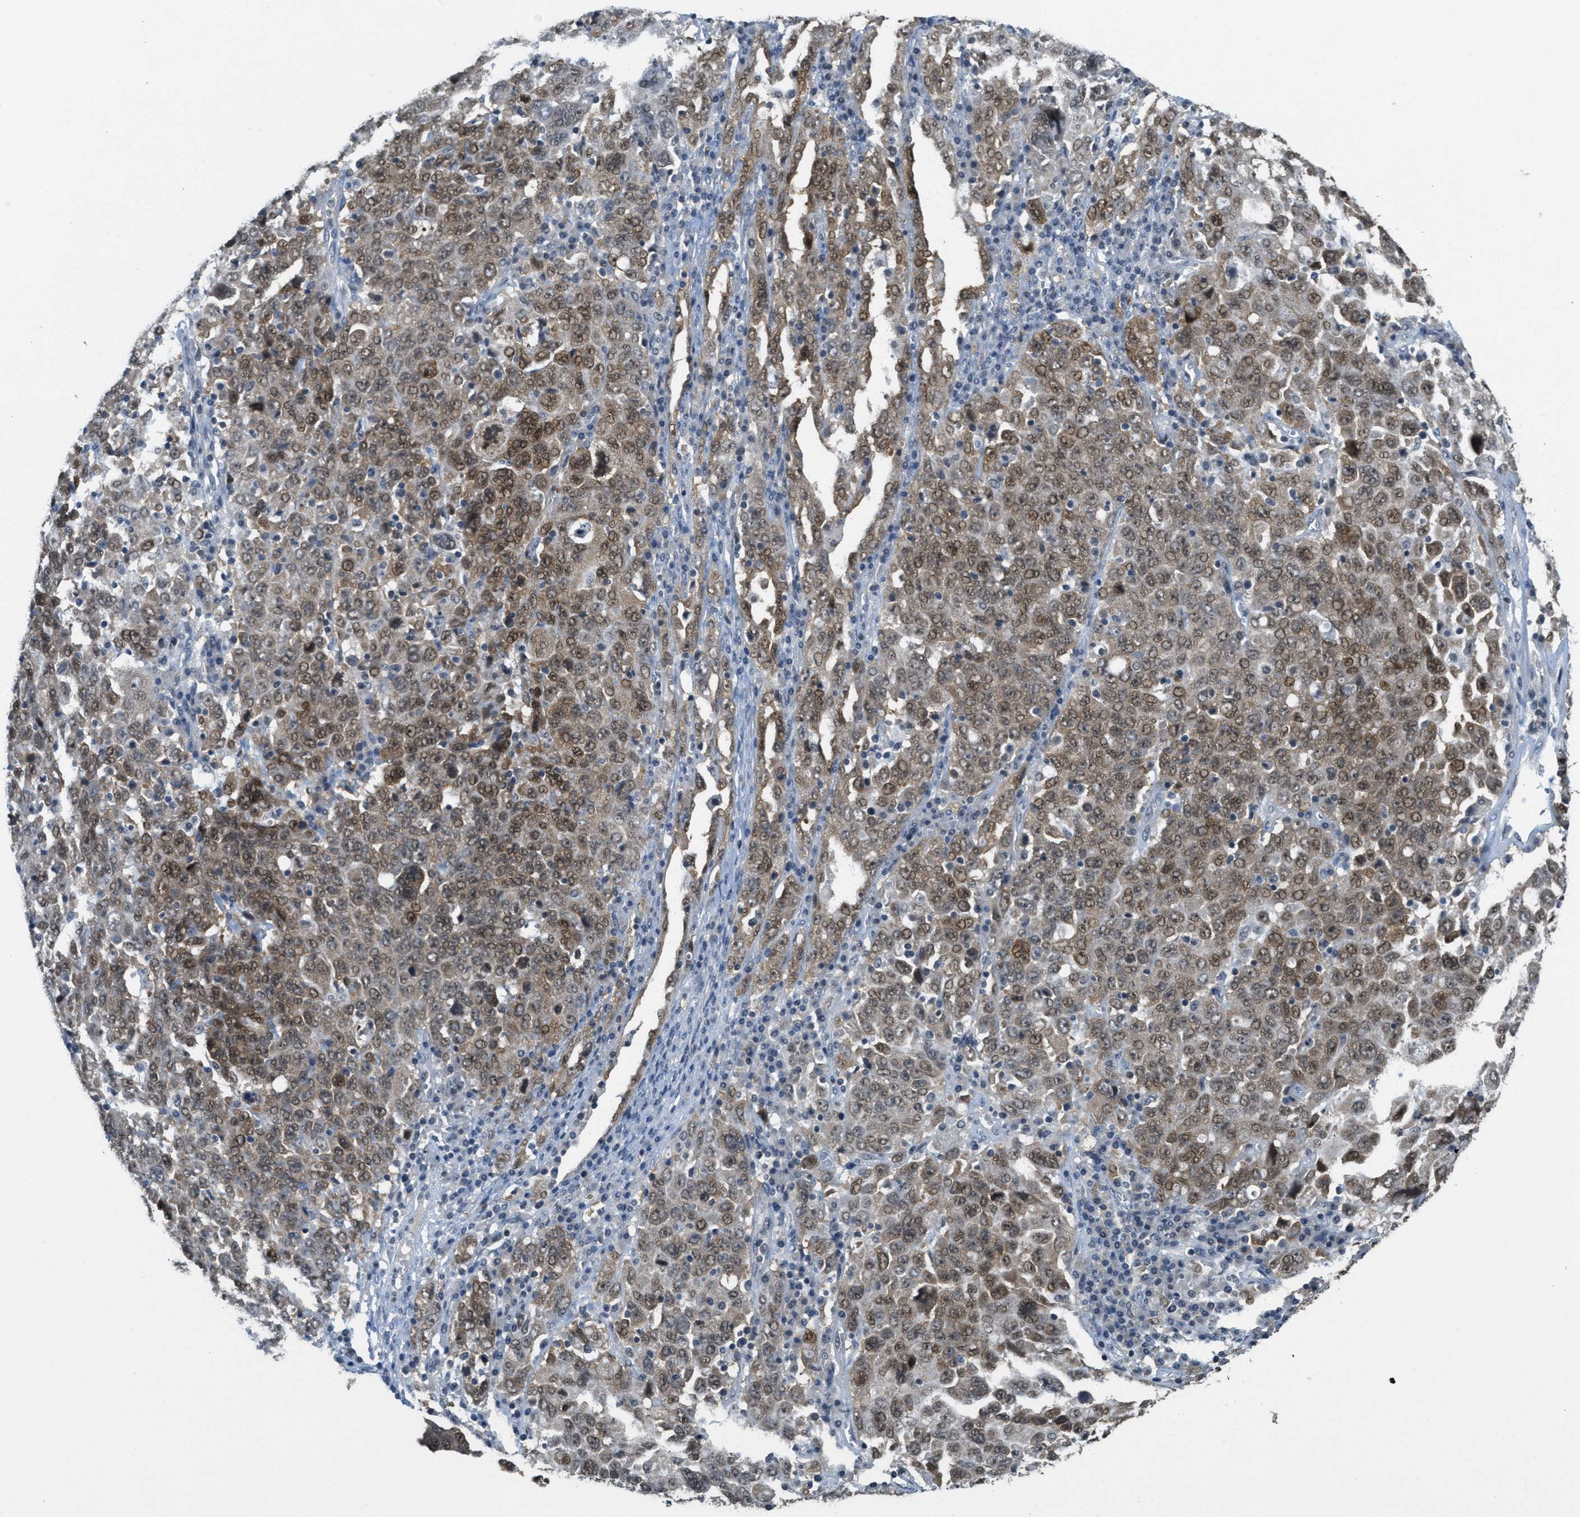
{"staining": {"intensity": "moderate", "quantity": ">75%", "location": "nuclear"}, "tissue": "ovarian cancer", "cell_type": "Tumor cells", "image_type": "cancer", "snomed": [{"axis": "morphology", "description": "Carcinoma, endometroid"}, {"axis": "topography", "description": "Ovary"}], "caption": "A histopathology image of human ovarian cancer stained for a protein shows moderate nuclear brown staining in tumor cells.", "gene": "DNAJB1", "patient": {"sex": "female", "age": 62}}